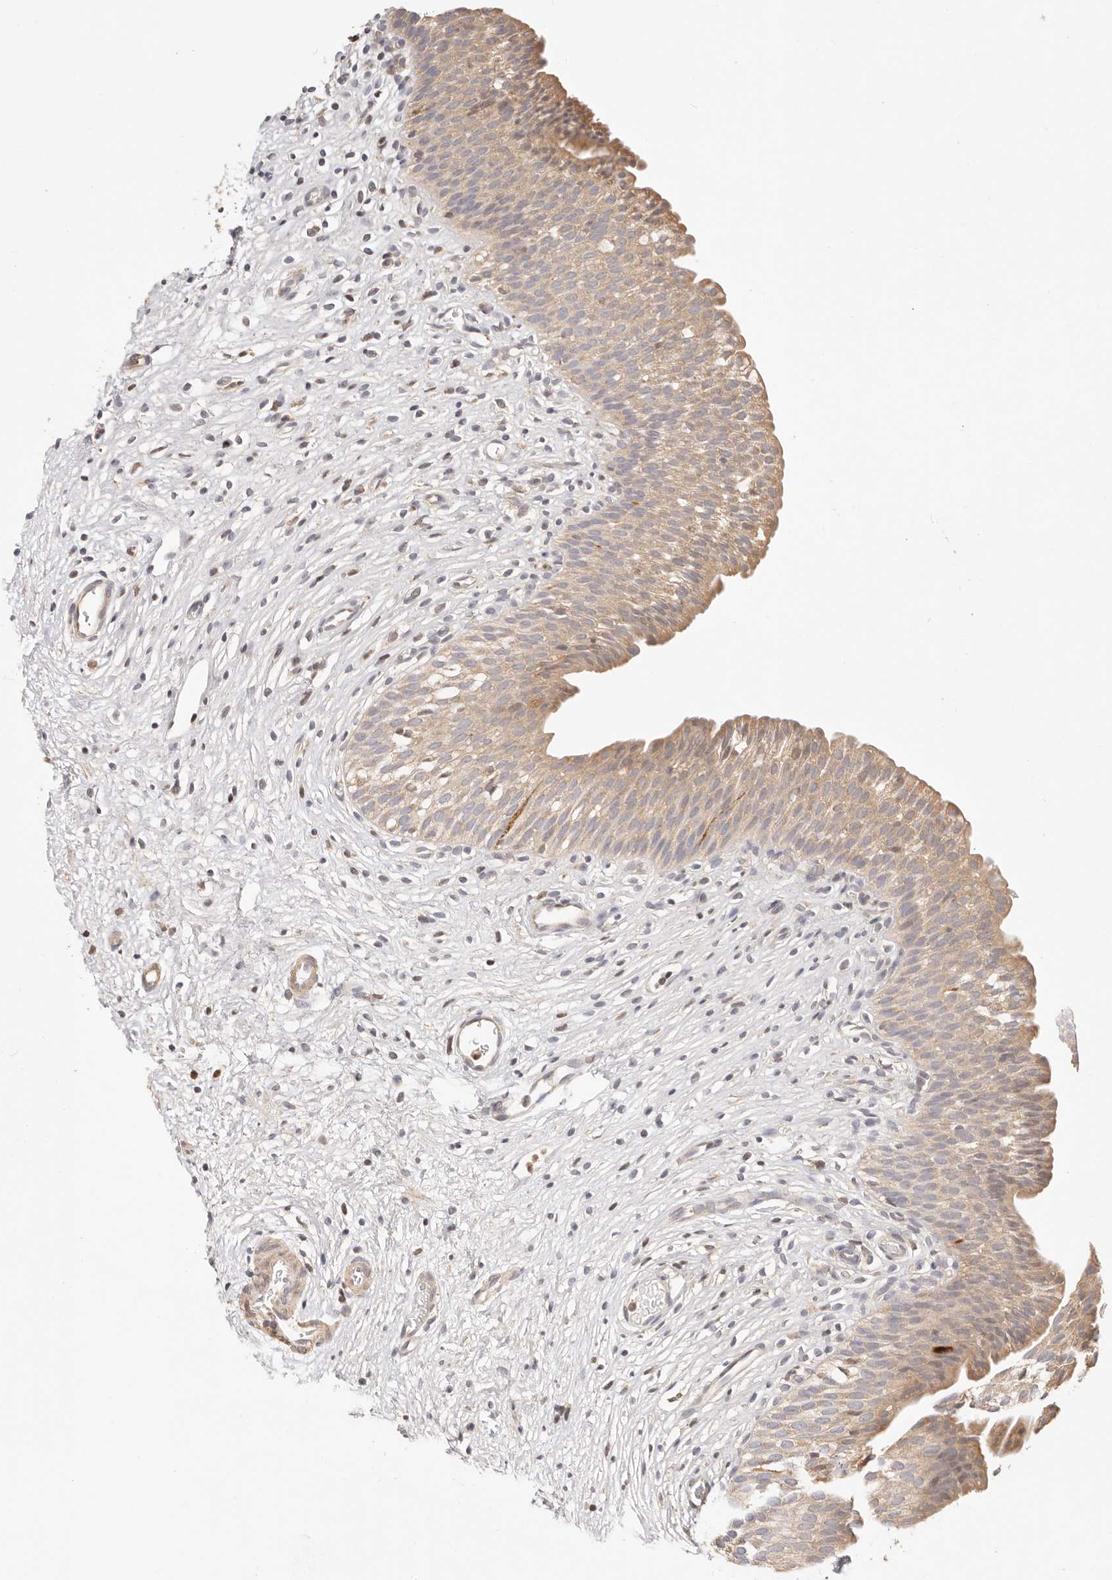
{"staining": {"intensity": "moderate", "quantity": ">75%", "location": "cytoplasmic/membranous"}, "tissue": "urinary bladder", "cell_type": "Urothelial cells", "image_type": "normal", "snomed": [{"axis": "morphology", "description": "Normal tissue, NOS"}, {"axis": "topography", "description": "Urinary bladder"}], "caption": "A brown stain shows moderate cytoplasmic/membranous staining of a protein in urothelial cells of unremarkable human urinary bladder.", "gene": "KCMF1", "patient": {"sex": "male", "age": 1}}